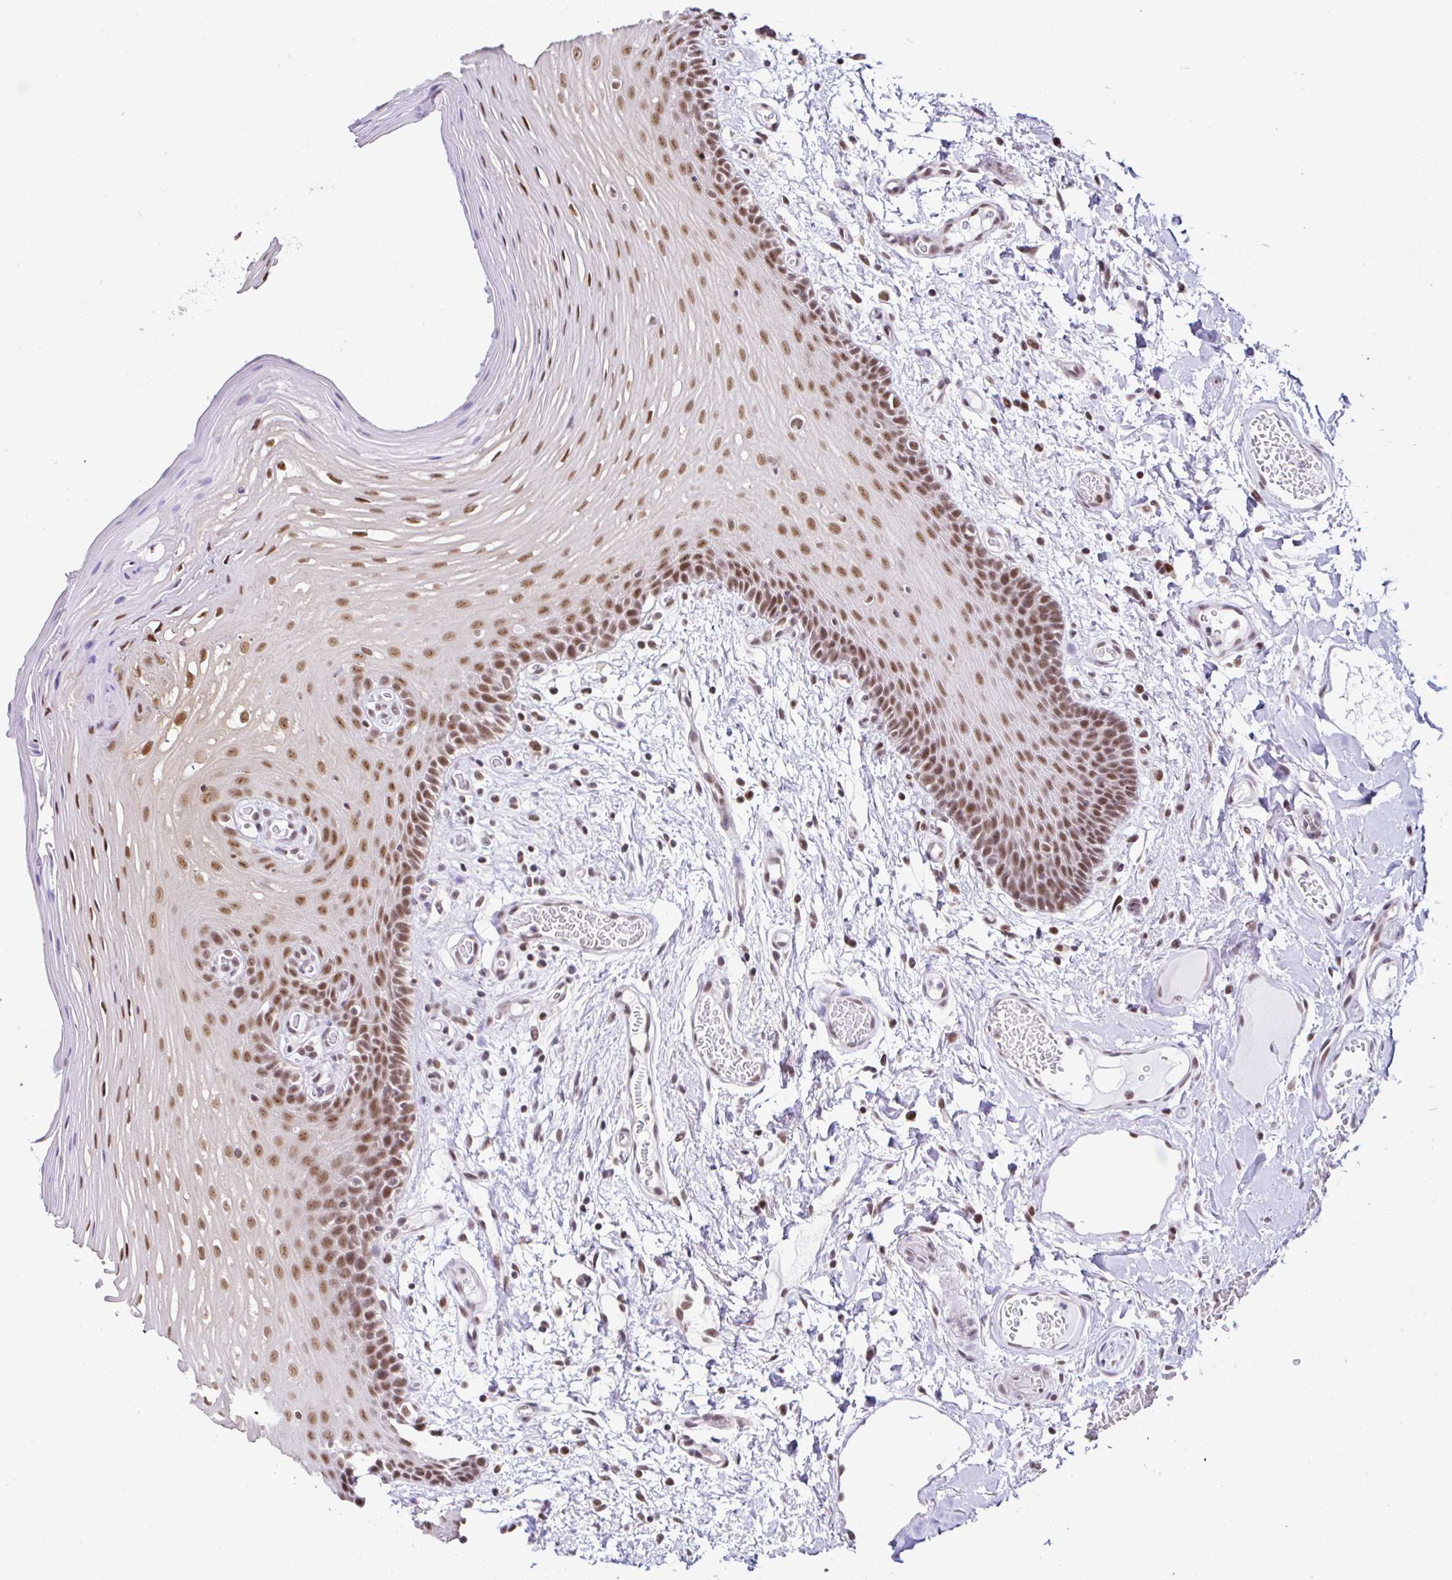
{"staining": {"intensity": "moderate", "quantity": ">75%", "location": "nuclear"}, "tissue": "oral mucosa", "cell_type": "Squamous epithelial cells", "image_type": "normal", "snomed": [{"axis": "morphology", "description": "Normal tissue, NOS"}, {"axis": "topography", "description": "Oral tissue"}, {"axis": "topography", "description": "Tounge, NOS"}], "caption": "Squamous epithelial cells show medium levels of moderate nuclear staining in approximately >75% of cells in benign human oral mucosa.", "gene": "PTPN2", "patient": {"sex": "female", "age": 60}}